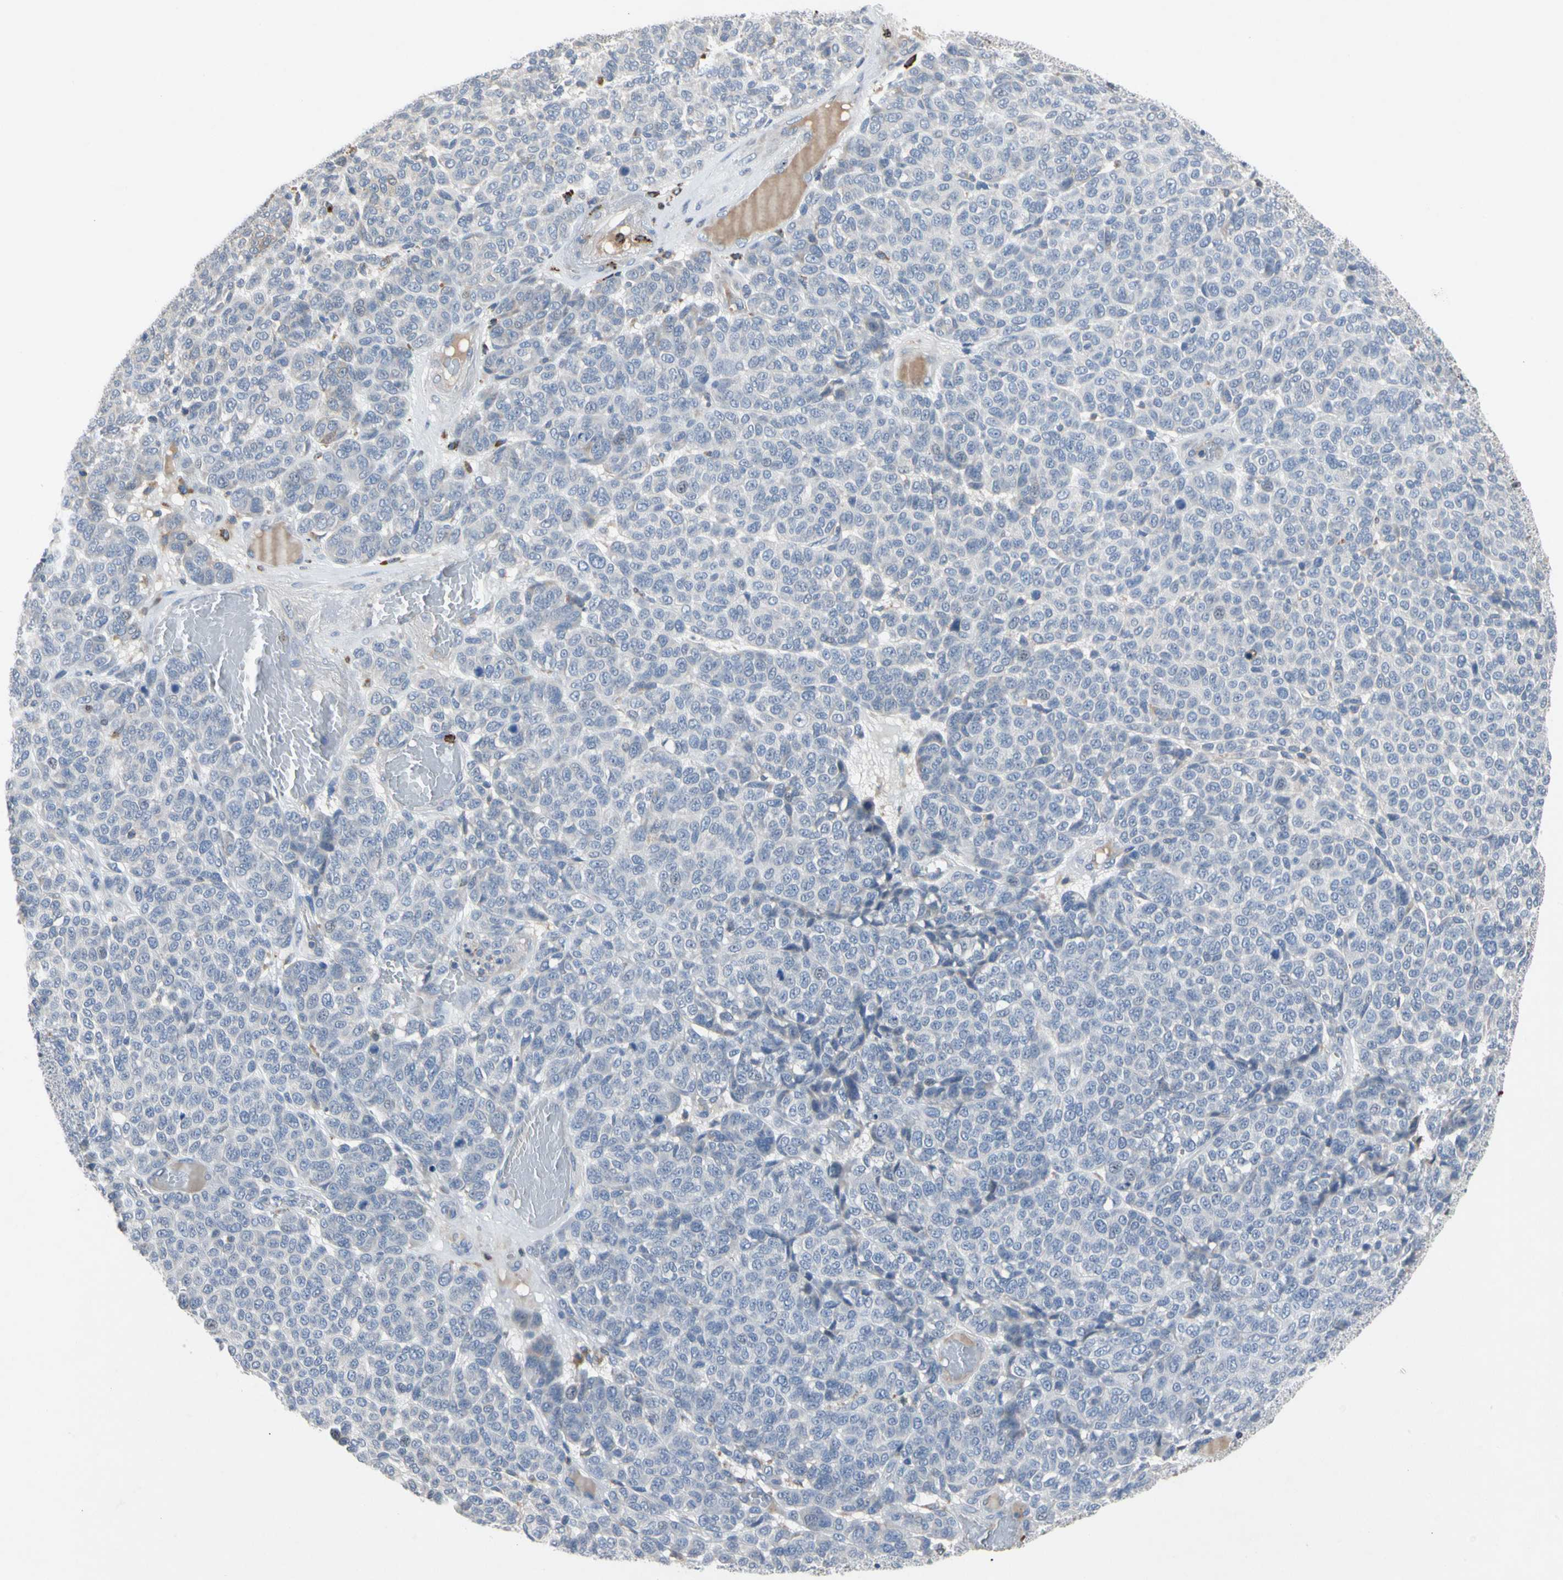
{"staining": {"intensity": "negative", "quantity": "none", "location": "none"}, "tissue": "melanoma", "cell_type": "Tumor cells", "image_type": "cancer", "snomed": [{"axis": "morphology", "description": "Malignant melanoma, NOS"}, {"axis": "topography", "description": "Skin"}], "caption": "The histopathology image exhibits no staining of tumor cells in melanoma.", "gene": "ADA2", "patient": {"sex": "male", "age": 59}}